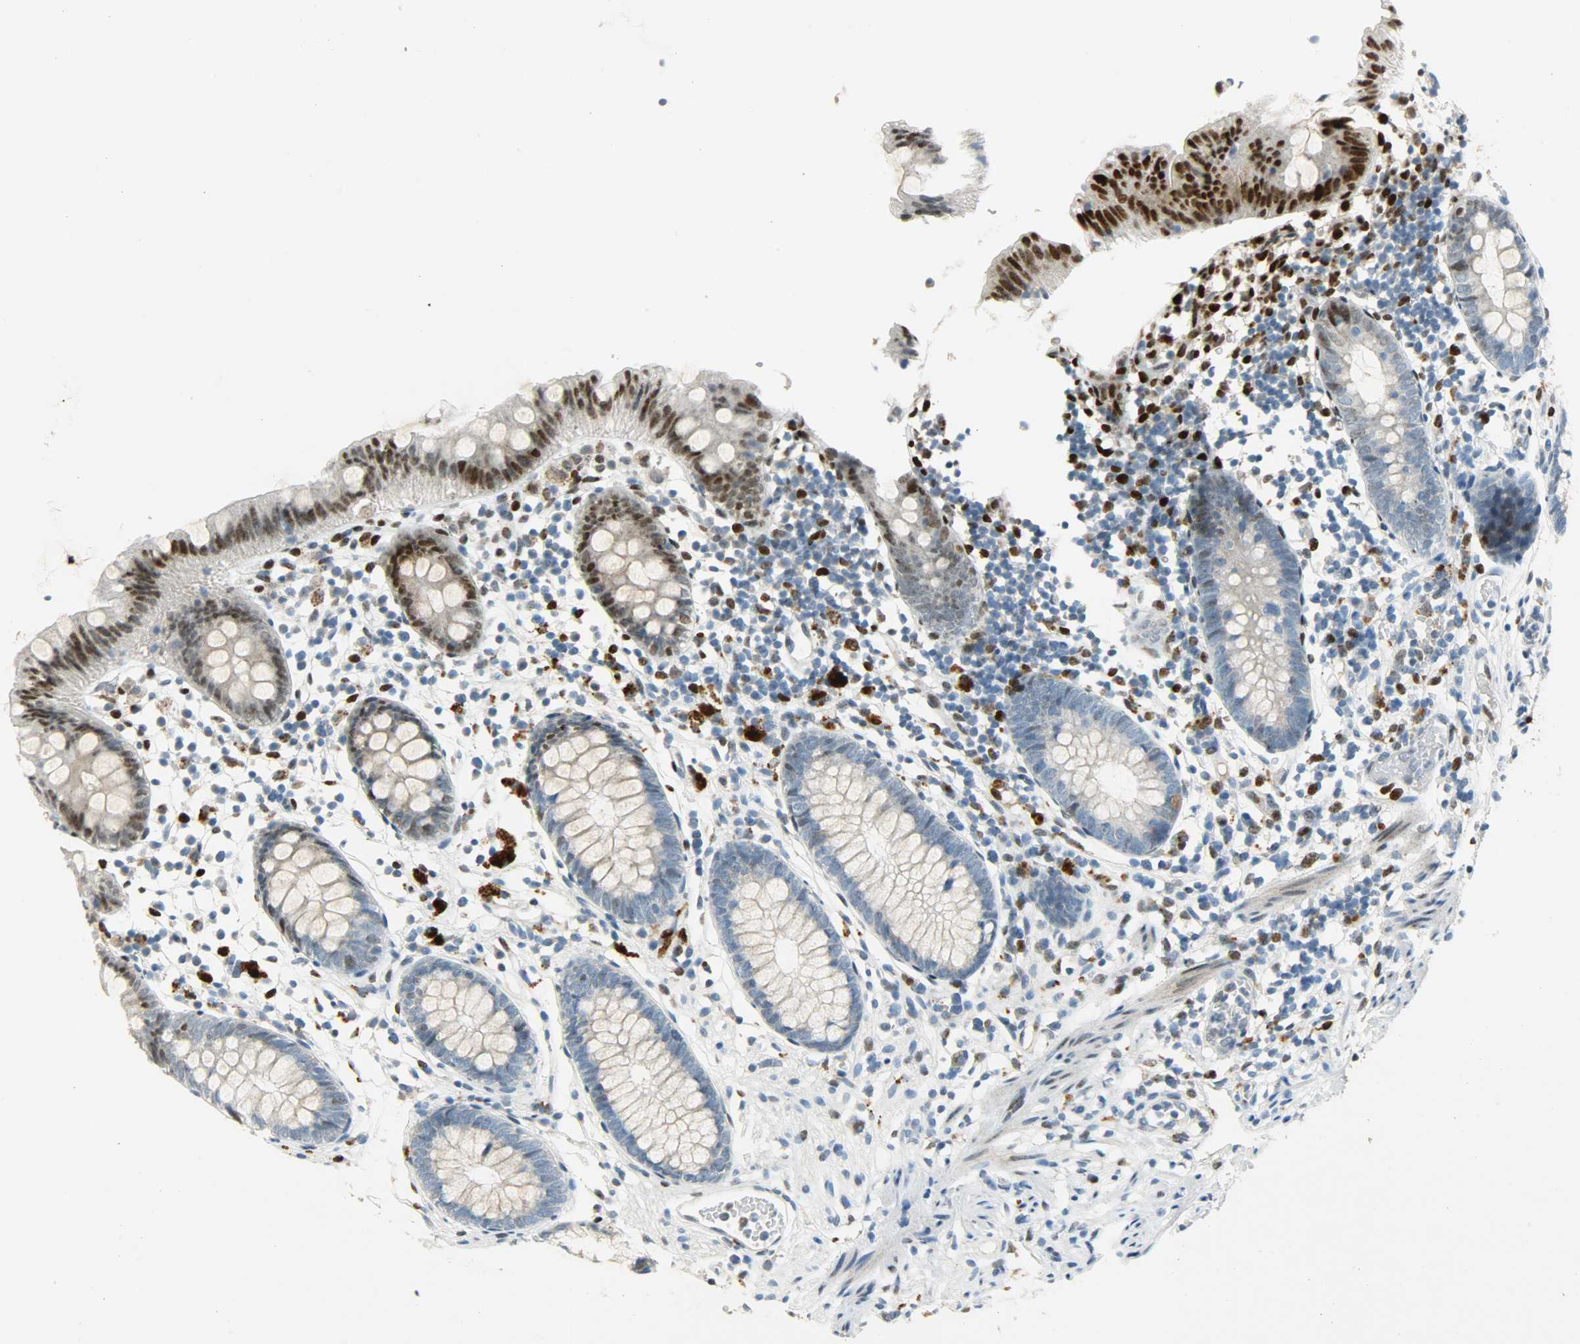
{"staining": {"intensity": "moderate", "quantity": "25%-75%", "location": "nuclear"}, "tissue": "appendix", "cell_type": "Glandular cells", "image_type": "normal", "snomed": [{"axis": "morphology", "description": "Normal tissue, NOS"}, {"axis": "topography", "description": "Appendix"}], "caption": "Protein staining shows moderate nuclear positivity in about 25%-75% of glandular cells in benign appendix. The staining was performed using DAB (3,3'-diaminobenzidine) to visualize the protein expression in brown, while the nuclei were stained in blue with hematoxylin (Magnification: 20x).", "gene": "JUNB", "patient": {"sex": "male", "age": 38}}